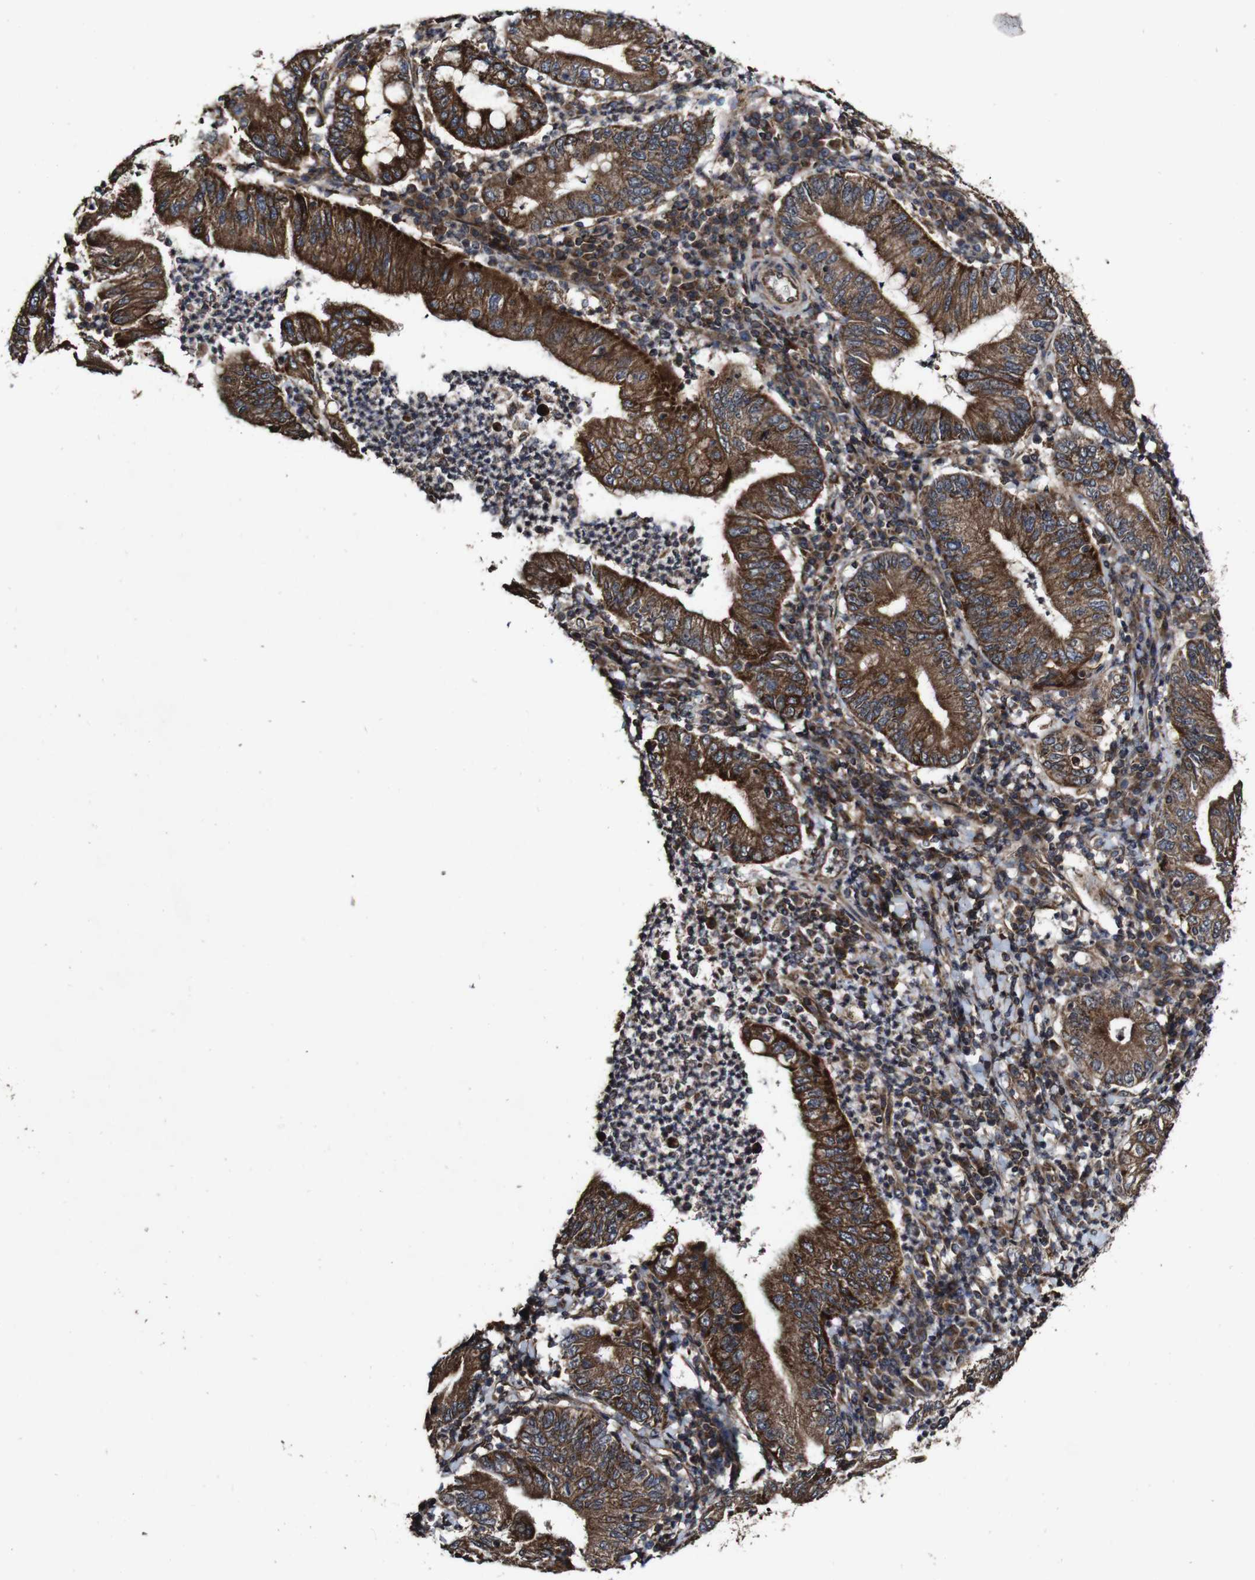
{"staining": {"intensity": "strong", "quantity": ">75%", "location": "cytoplasmic/membranous"}, "tissue": "stomach cancer", "cell_type": "Tumor cells", "image_type": "cancer", "snomed": [{"axis": "morphology", "description": "Normal tissue, NOS"}, {"axis": "morphology", "description": "Adenocarcinoma, NOS"}, {"axis": "topography", "description": "Esophagus"}, {"axis": "topography", "description": "Stomach, upper"}, {"axis": "topography", "description": "Peripheral nerve tissue"}], "caption": "Stomach cancer was stained to show a protein in brown. There is high levels of strong cytoplasmic/membranous expression in about >75% of tumor cells.", "gene": "BTN3A3", "patient": {"sex": "male", "age": 62}}